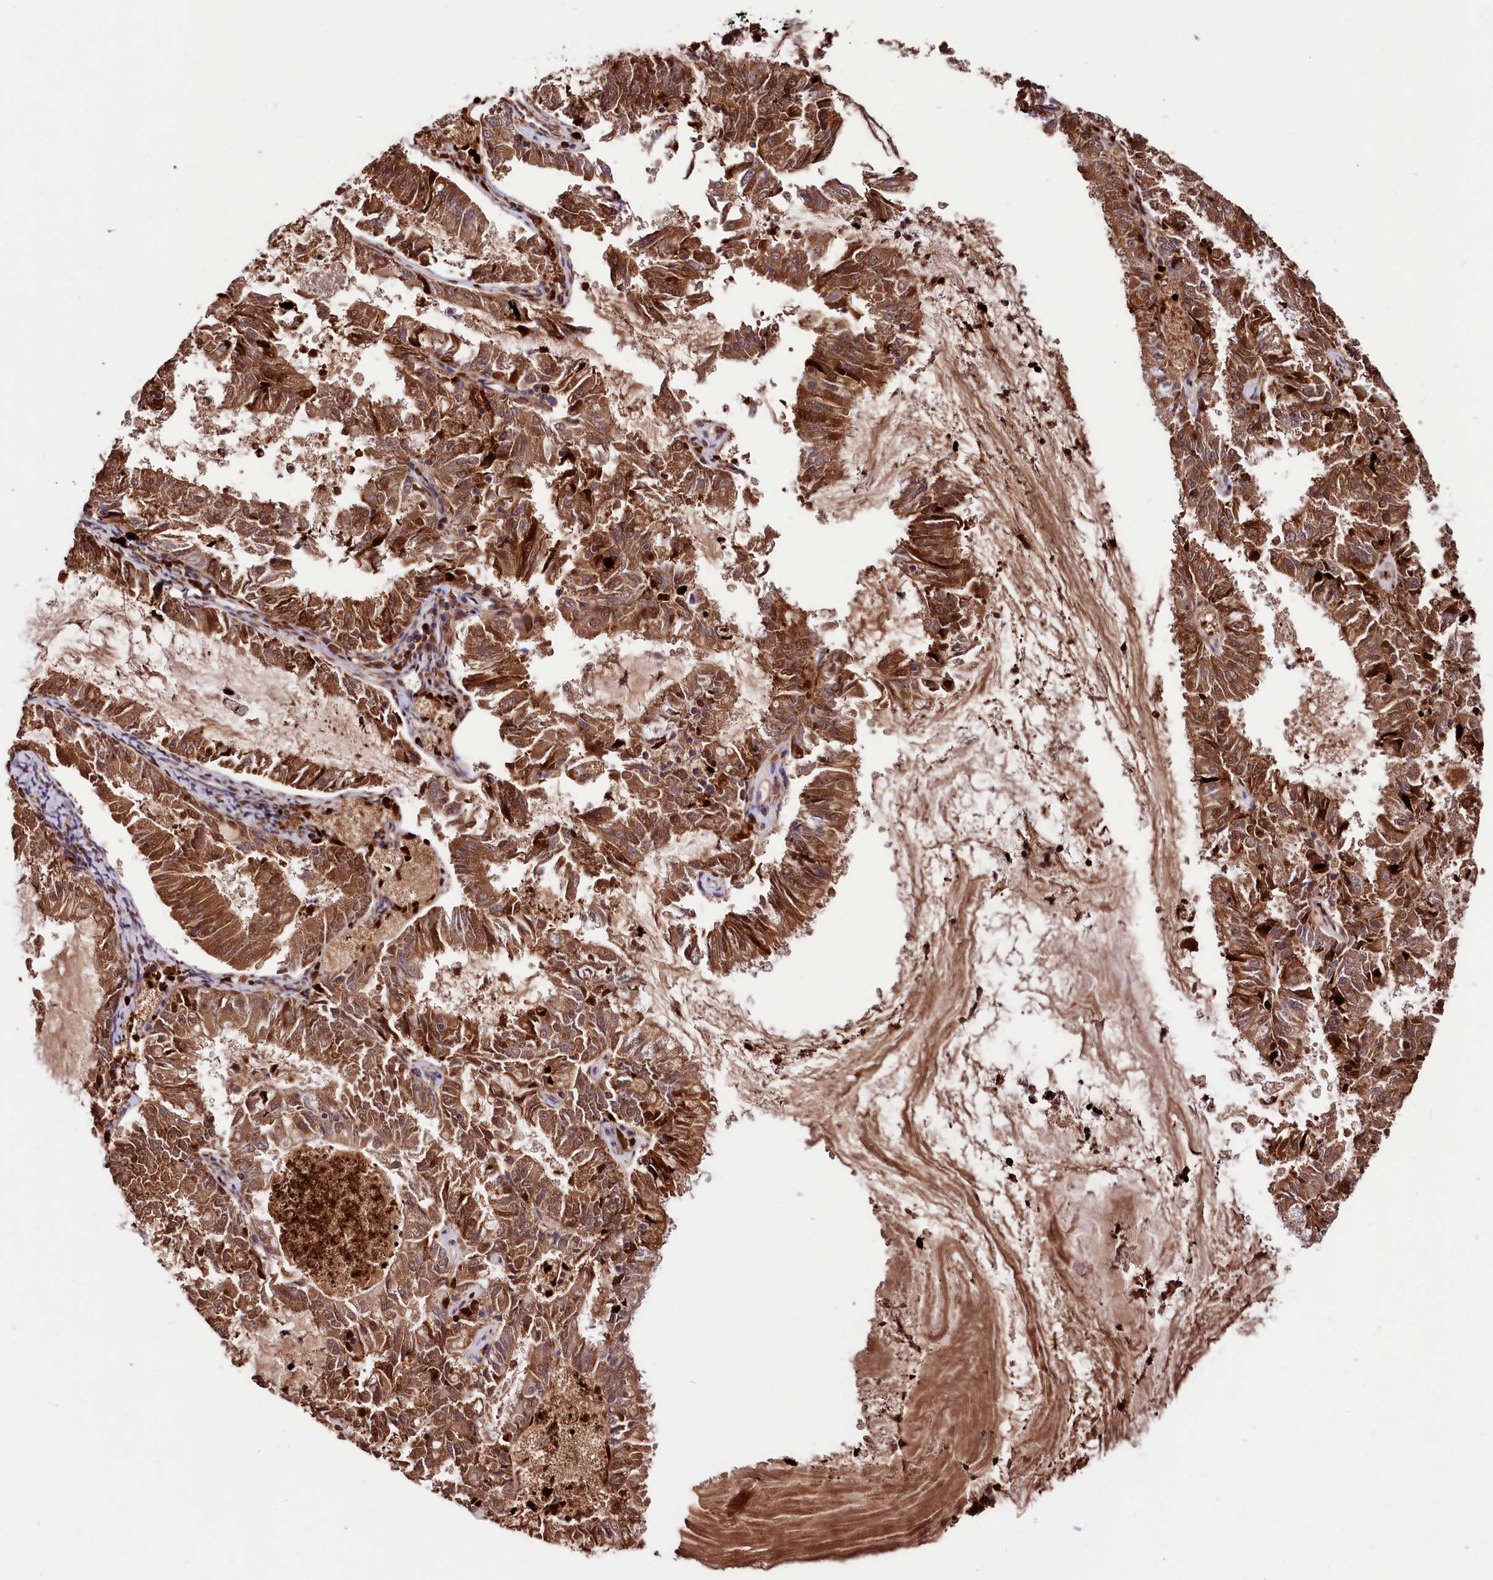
{"staining": {"intensity": "moderate", "quantity": ">75%", "location": "cytoplasmic/membranous"}, "tissue": "endometrial cancer", "cell_type": "Tumor cells", "image_type": "cancer", "snomed": [{"axis": "morphology", "description": "Adenocarcinoma, NOS"}, {"axis": "topography", "description": "Endometrium"}], "caption": "Moderate cytoplasmic/membranous expression is appreciated in approximately >75% of tumor cells in adenocarcinoma (endometrial).", "gene": "KLRB1", "patient": {"sex": "female", "age": 57}}